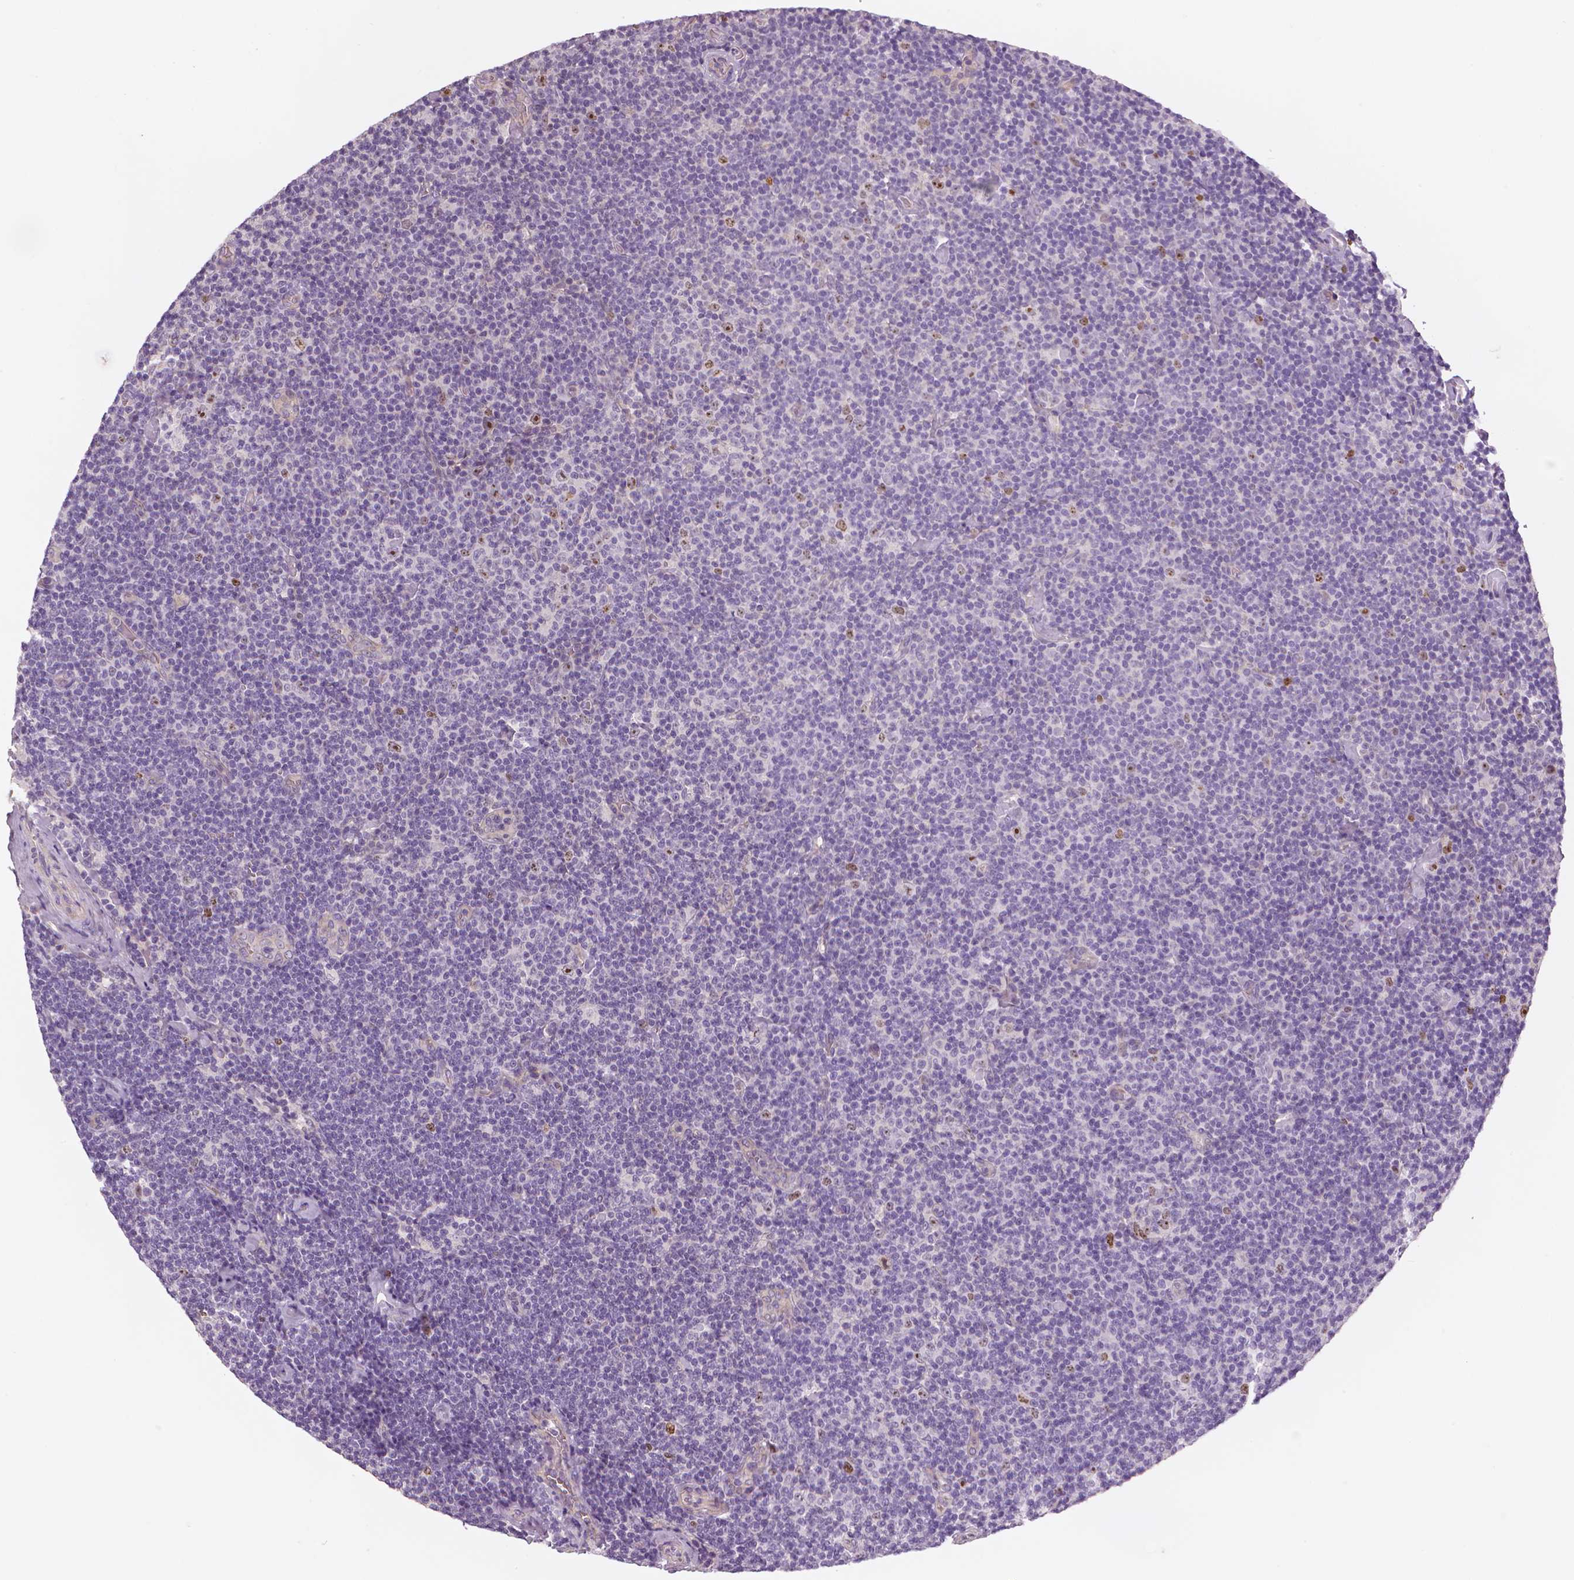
{"staining": {"intensity": "negative", "quantity": "none", "location": "none"}, "tissue": "lymphoma", "cell_type": "Tumor cells", "image_type": "cancer", "snomed": [{"axis": "morphology", "description": "Malignant lymphoma, non-Hodgkin's type, Low grade"}, {"axis": "topography", "description": "Lymph node"}], "caption": "Human lymphoma stained for a protein using immunohistochemistry displays no expression in tumor cells.", "gene": "MKI67", "patient": {"sex": "male", "age": 81}}